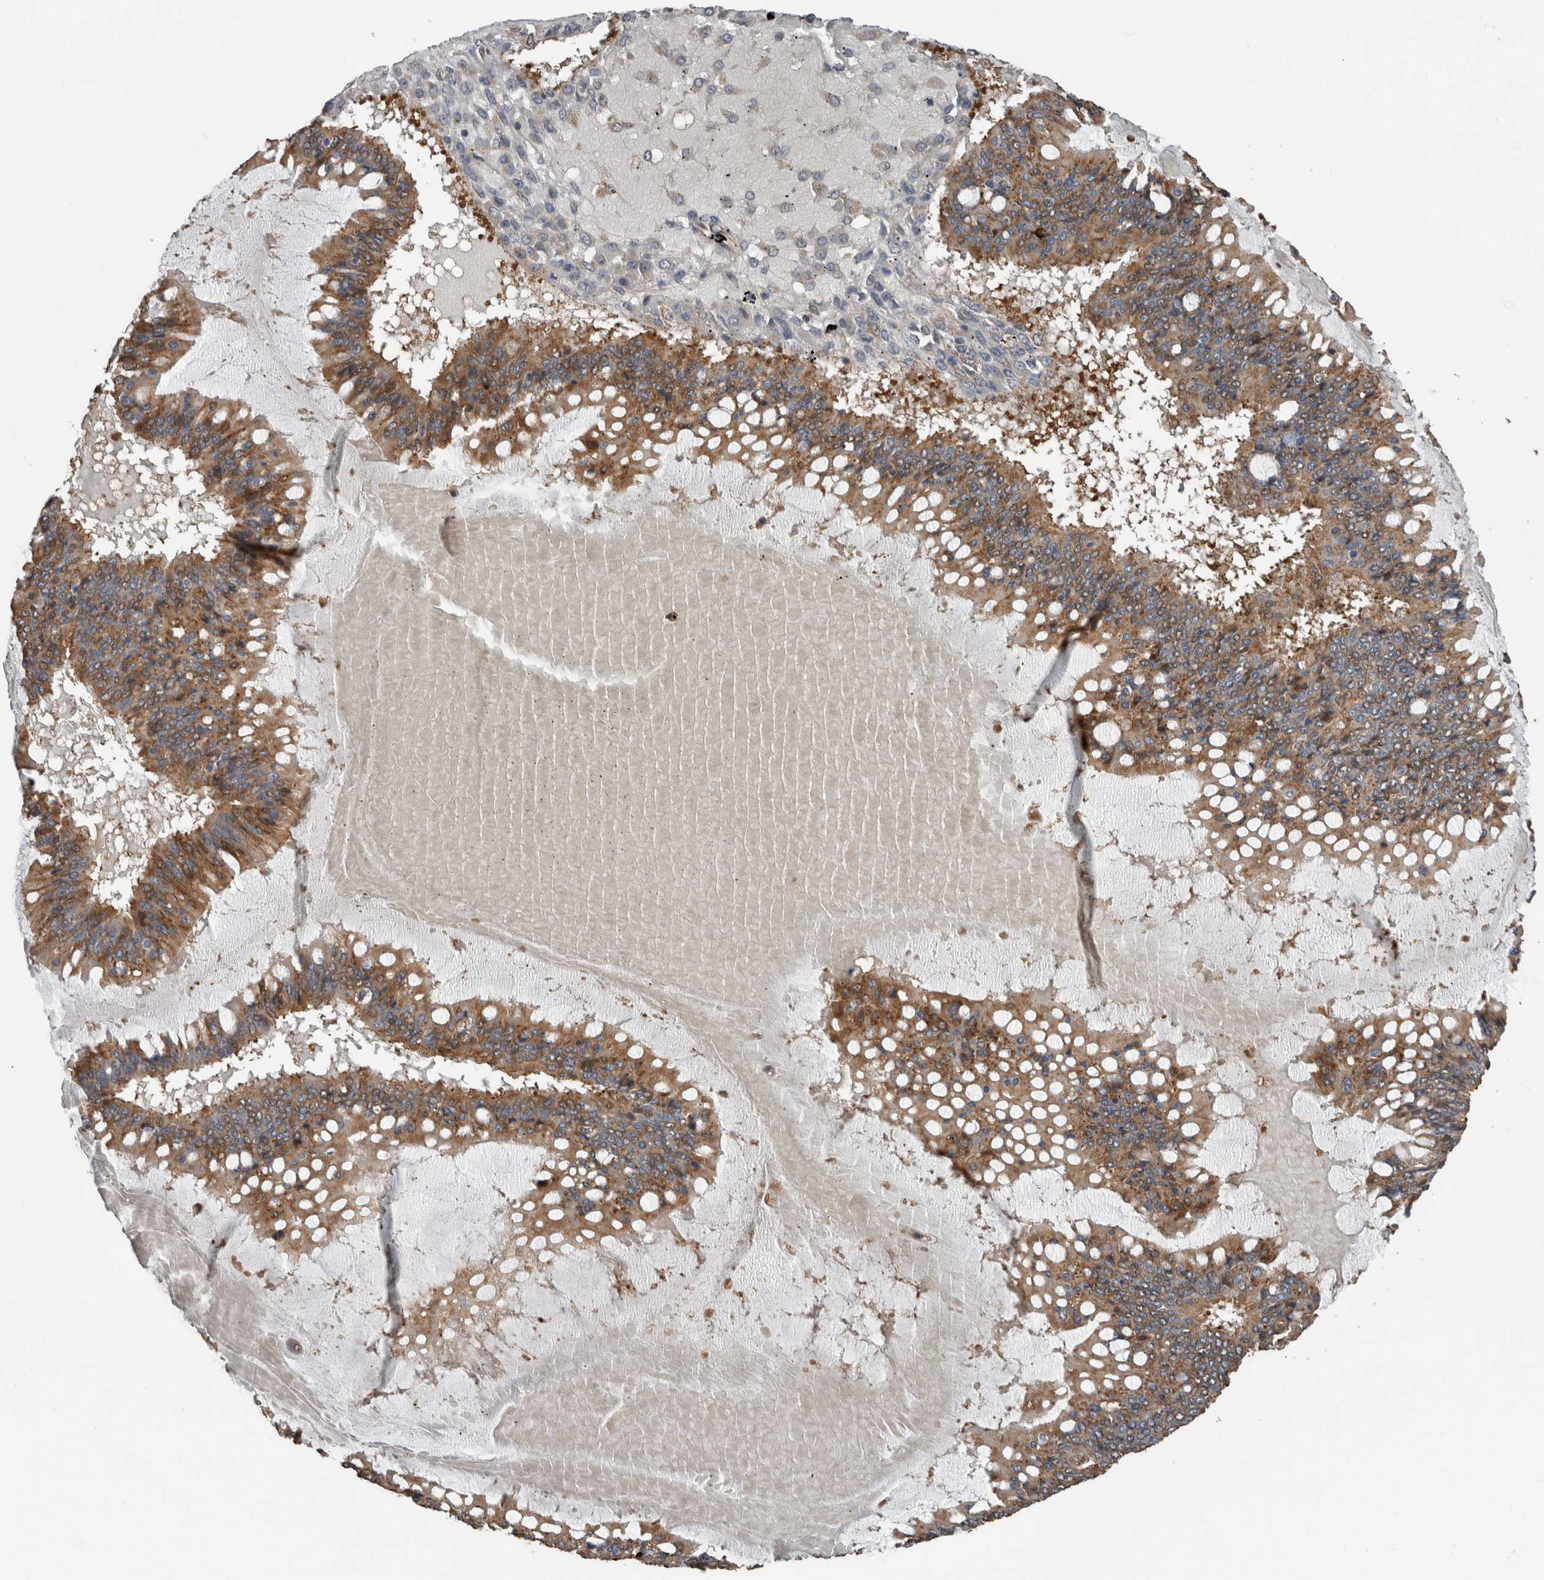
{"staining": {"intensity": "moderate", "quantity": ">75%", "location": "cytoplasmic/membranous"}, "tissue": "ovarian cancer", "cell_type": "Tumor cells", "image_type": "cancer", "snomed": [{"axis": "morphology", "description": "Cystadenocarcinoma, mucinous, NOS"}, {"axis": "topography", "description": "Ovary"}], "caption": "Immunohistochemistry (IHC) photomicrograph of ovarian mucinous cystadenocarcinoma stained for a protein (brown), which shows medium levels of moderate cytoplasmic/membranous expression in about >75% of tumor cells.", "gene": "RIOK3", "patient": {"sex": "female", "age": 73}}